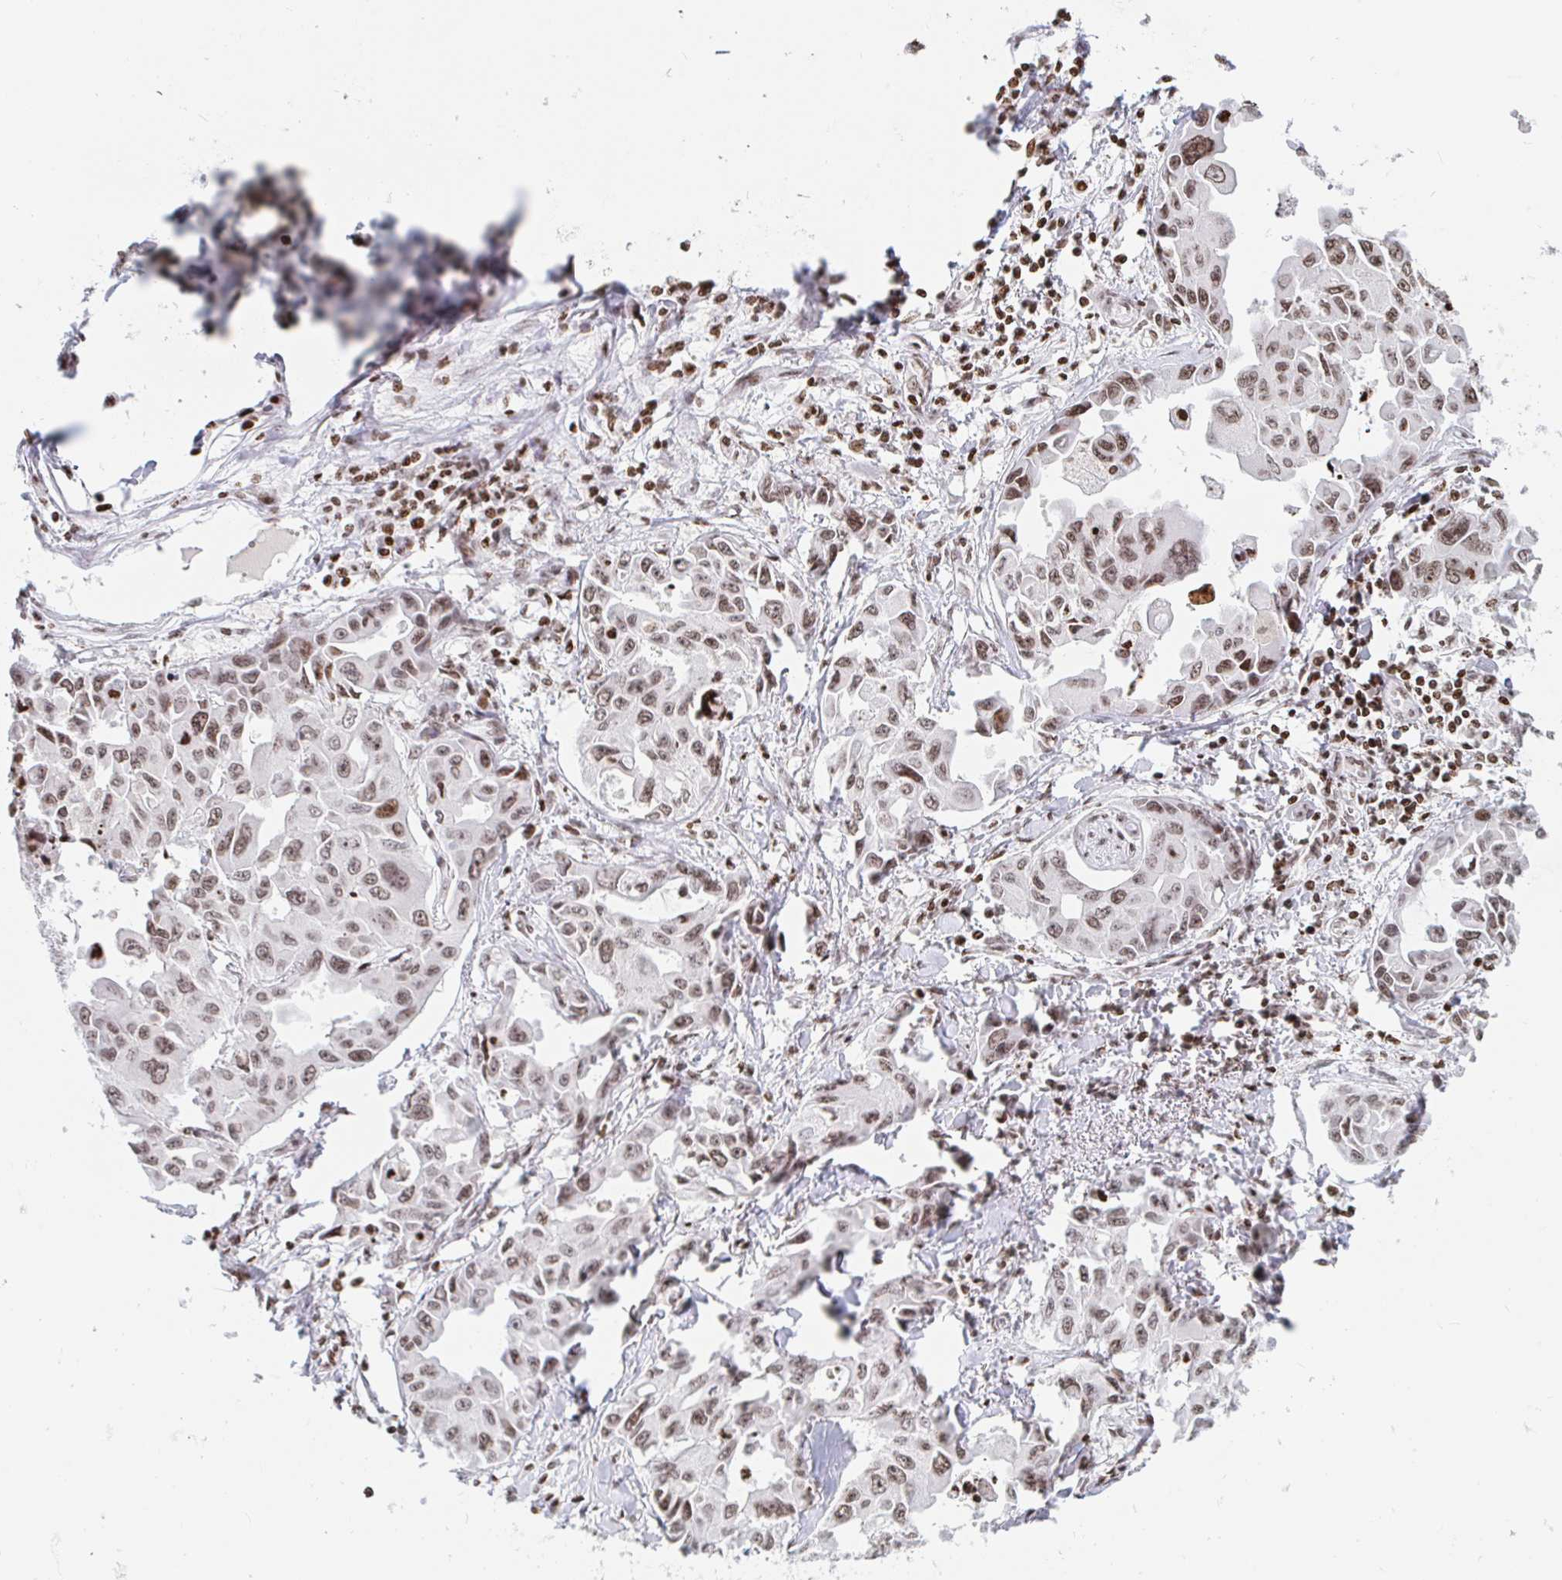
{"staining": {"intensity": "moderate", "quantity": ">75%", "location": "nuclear"}, "tissue": "lung cancer", "cell_type": "Tumor cells", "image_type": "cancer", "snomed": [{"axis": "morphology", "description": "Adenocarcinoma, NOS"}, {"axis": "topography", "description": "Lung"}], "caption": "Tumor cells reveal medium levels of moderate nuclear staining in approximately >75% of cells in lung cancer.", "gene": "HOXC10", "patient": {"sex": "male", "age": 64}}